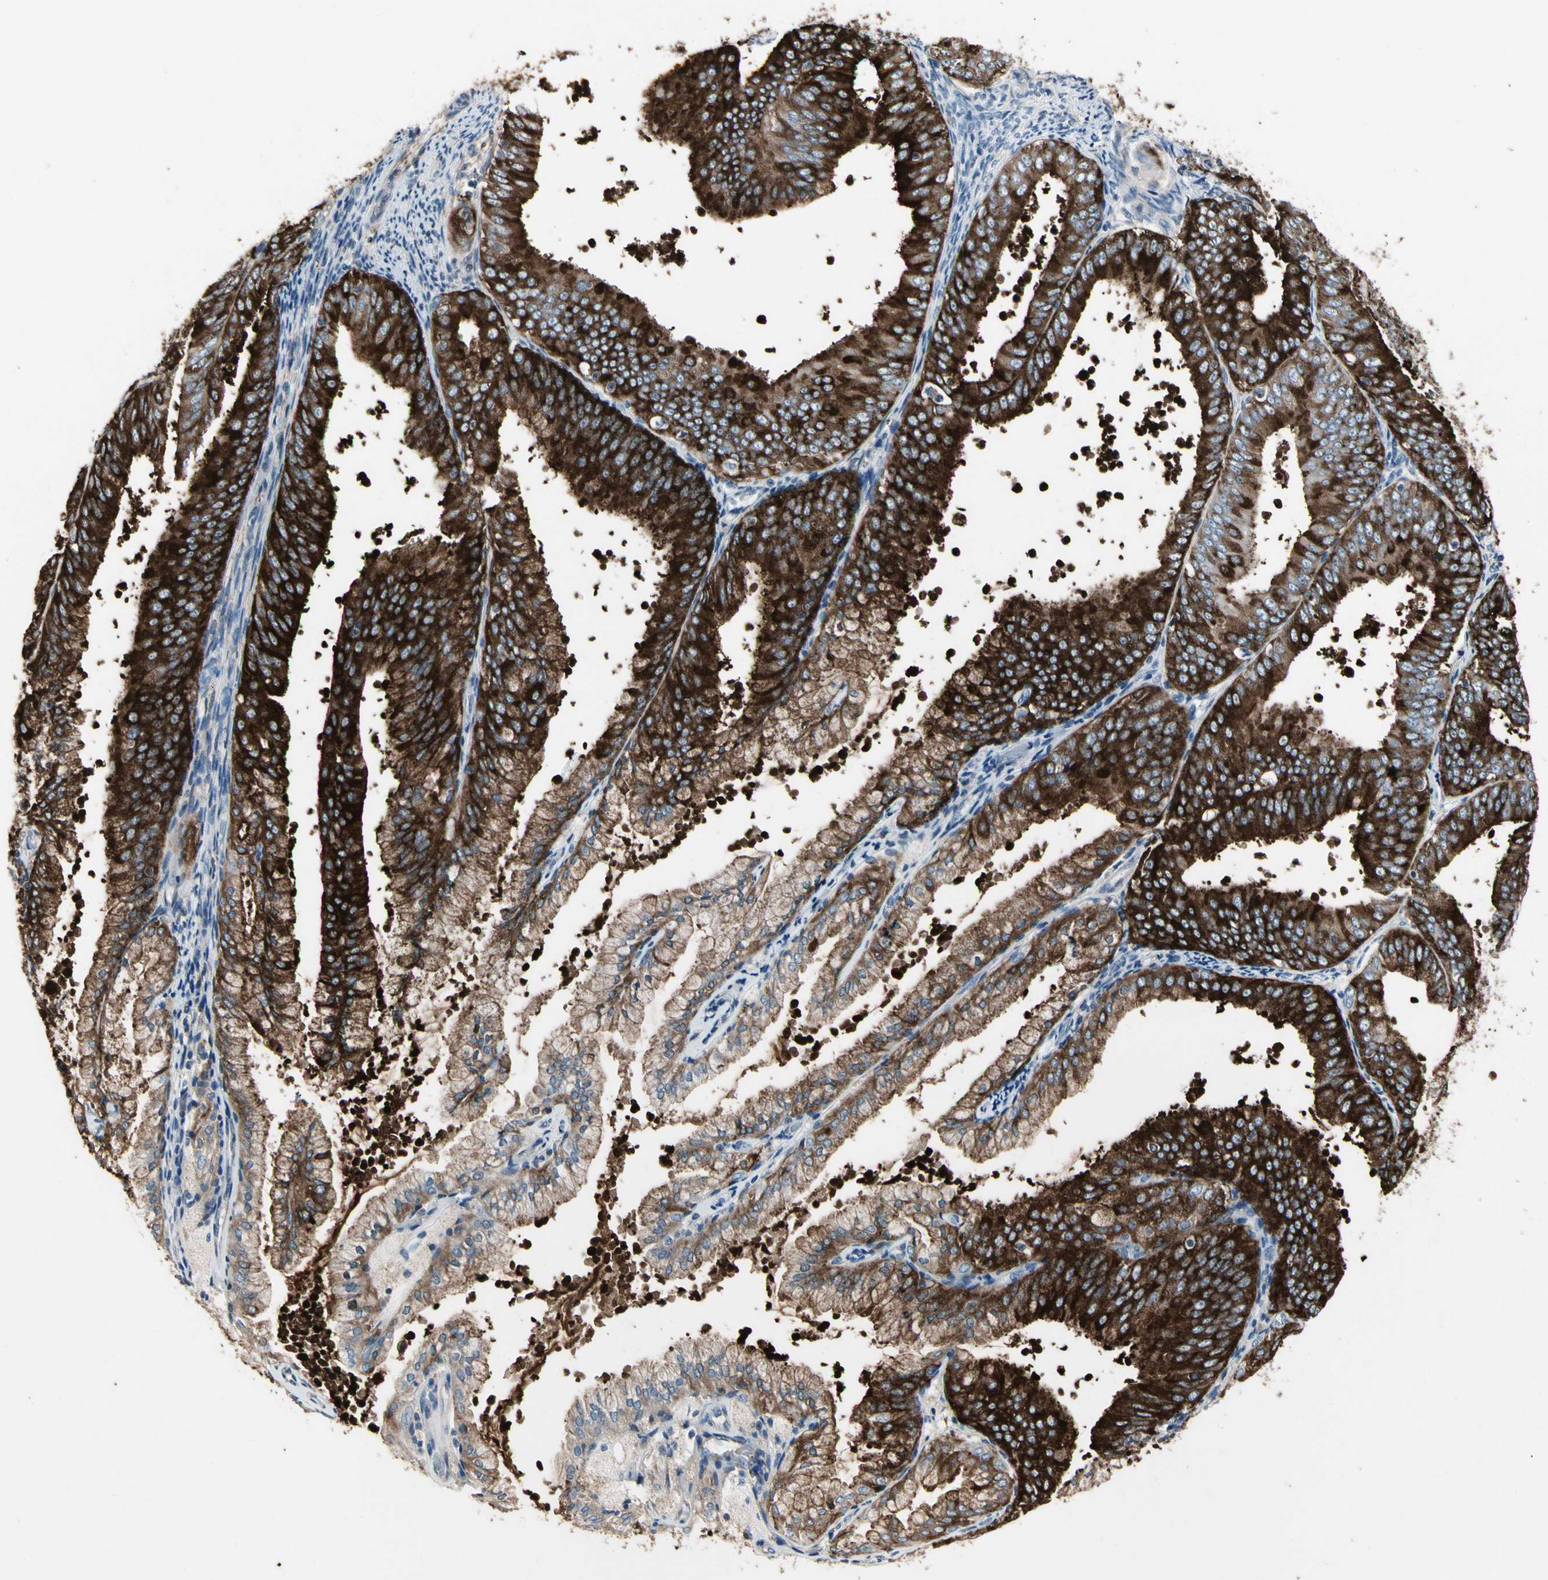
{"staining": {"intensity": "strong", "quantity": ">75%", "location": "cytoplasmic/membranous"}, "tissue": "endometrial cancer", "cell_type": "Tumor cells", "image_type": "cancer", "snomed": [{"axis": "morphology", "description": "Adenocarcinoma, NOS"}, {"axis": "topography", "description": "Endometrium"}], "caption": "High-magnification brightfield microscopy of adenocarcinoma (endometrial) stained with DAB (brown) and counterstained with hematoxylin (blue). tumor cells exhibit strong cytoplasmic/membranous positivity is present in approximately>75% of cells.", "gene": "PIGR", "patient": {"sex": "female", "age": 63}}